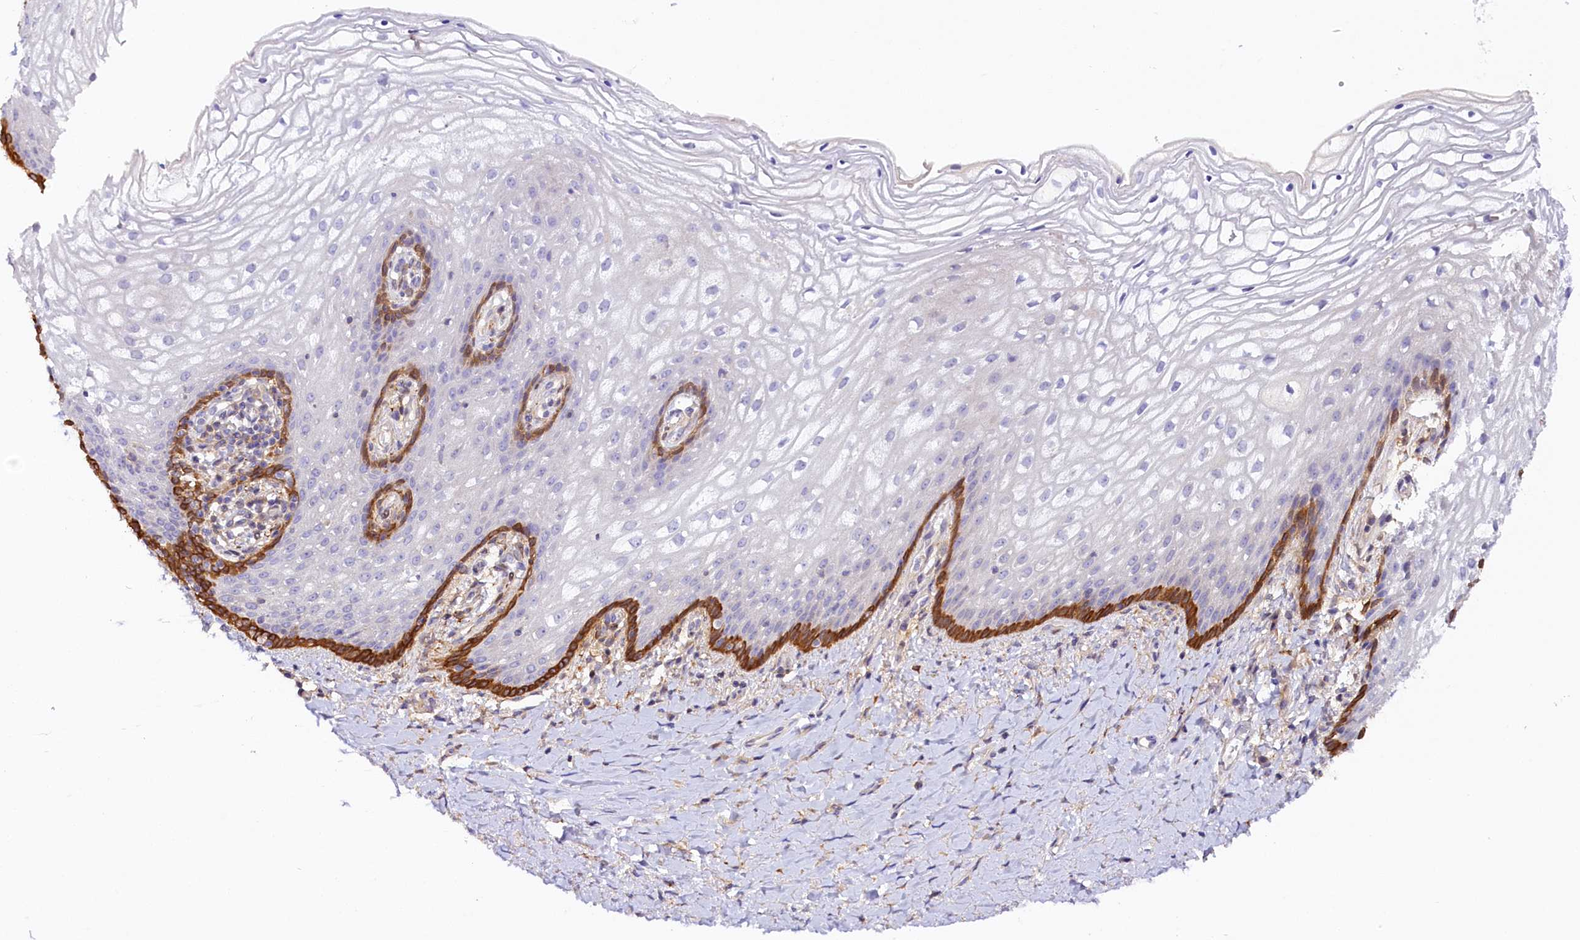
{"staining": {"intensity": "strong", "quantity": "<25%", "location": "cytoplasmic/membranous"}, "tissue": "vagina", "cell_type": "Squamous epithelial cells", "image_type": "normal", "snomed": [{"axis": "morphology", "description": "Normal tissue, NOS"}, {"axis": "topography", "description": "Vagina"}], "caption": "Vagina stained with DAB immunohistochemistry (IHC) shows medium levels of strong cytoplasmic/membranous staining in approximately <25% of squamous epithelial cells. Ihc stains the protein of interest in brown and the nuclei are stained blue.", "gene": "KATNB1", "patient": {"sex": "female", "age": 60}}